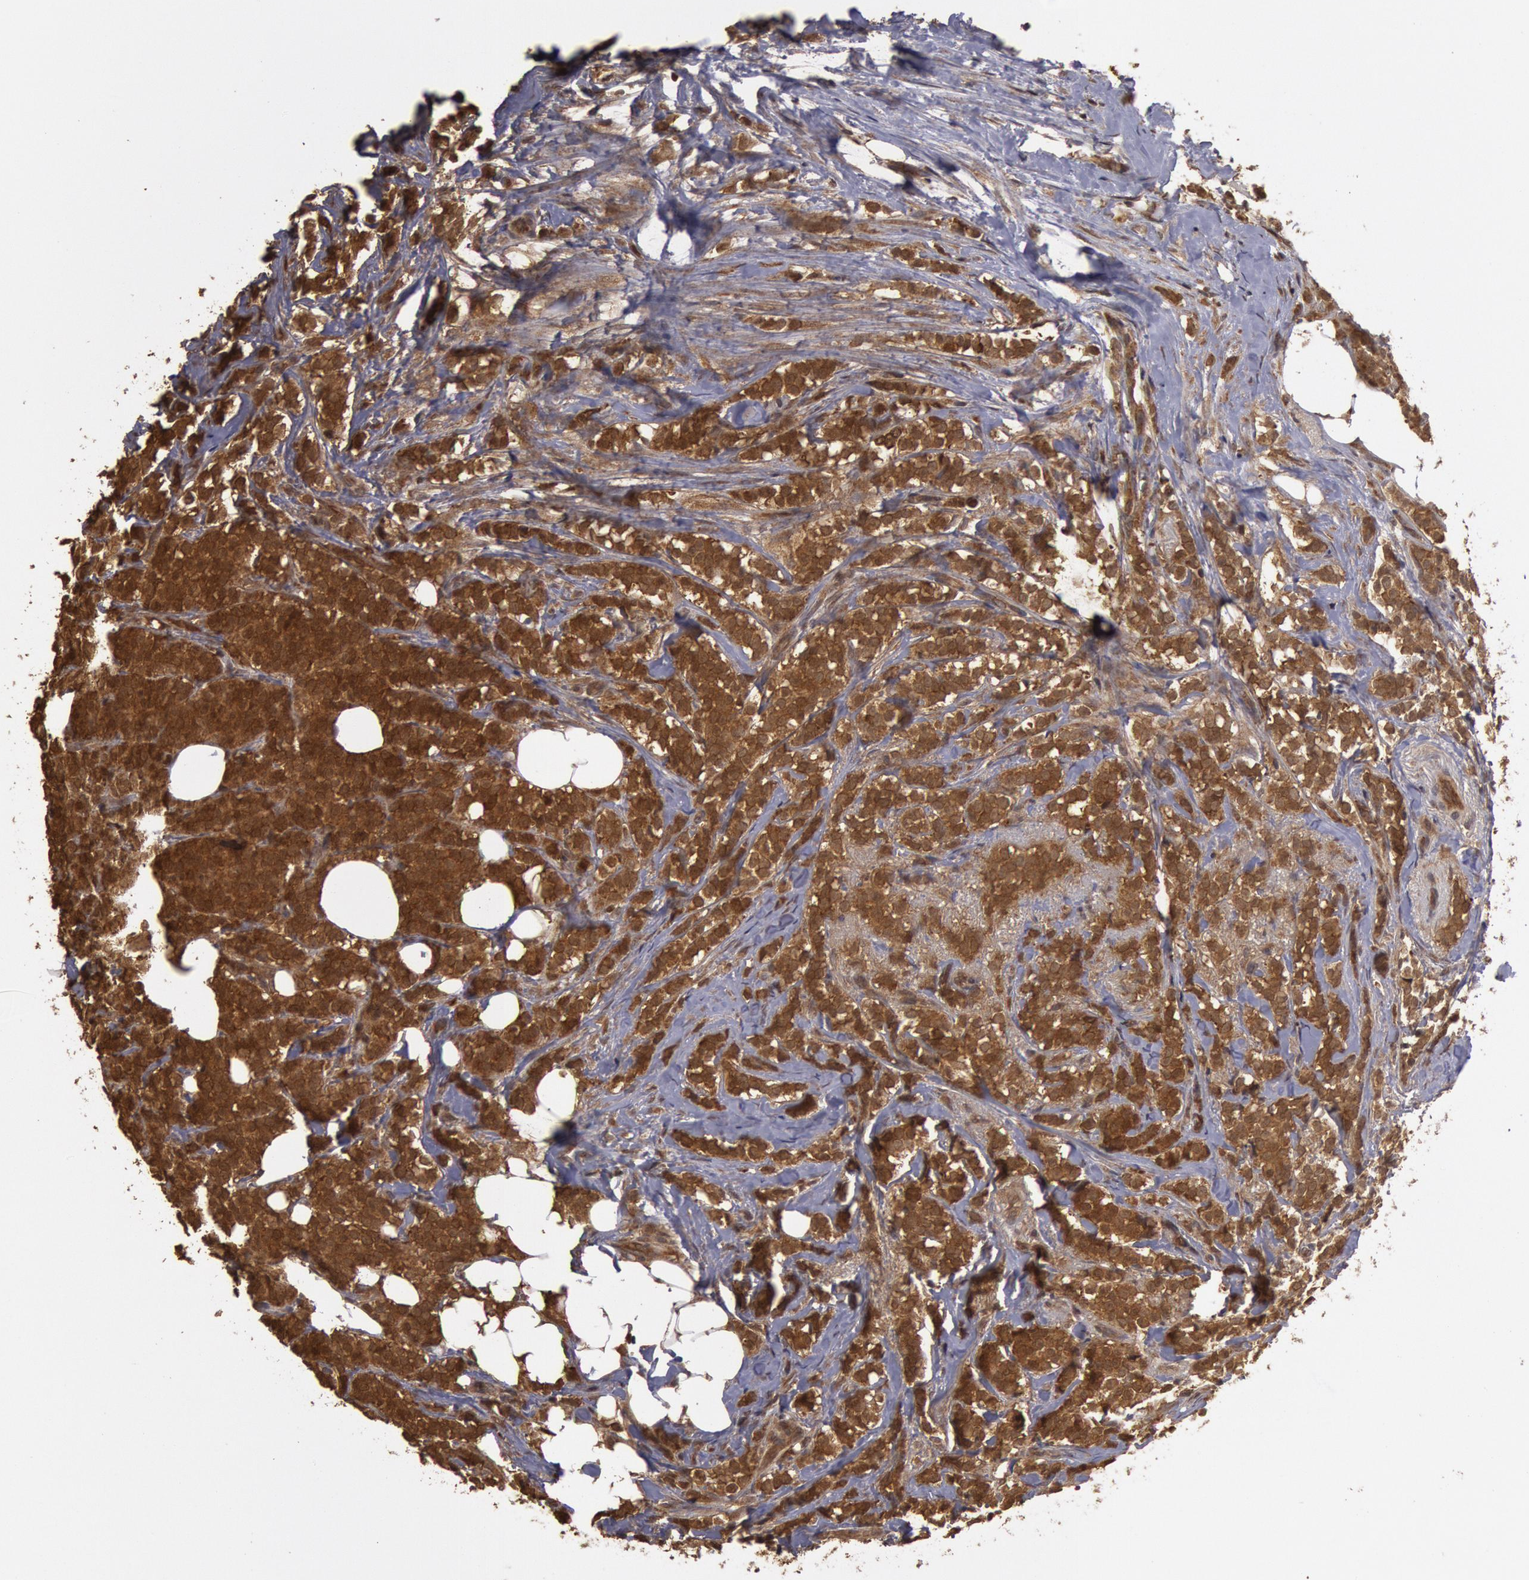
{"staining": {"intensity": "strong", "quantity": ">75%", "location": "cytoplasmic/membranous,nuclear"}, "tissue": "breast cancer", "cell_type": "Tumor cells", "image_type": "cancer", "snomed": [{"axis": "morphology", "description": "Lobular carcinoma"}, {"axis": "topography", "description": "Breast"}], "caption": "Immunohistochemical staining of breast lobular carcinoma demonstrates high levels of strong cytoplasmic/membranous and nuclear protein expression in approximately >75% of tumor cells.", "gene": "USP14", "patient": {"sex": "female", "age": 56}}